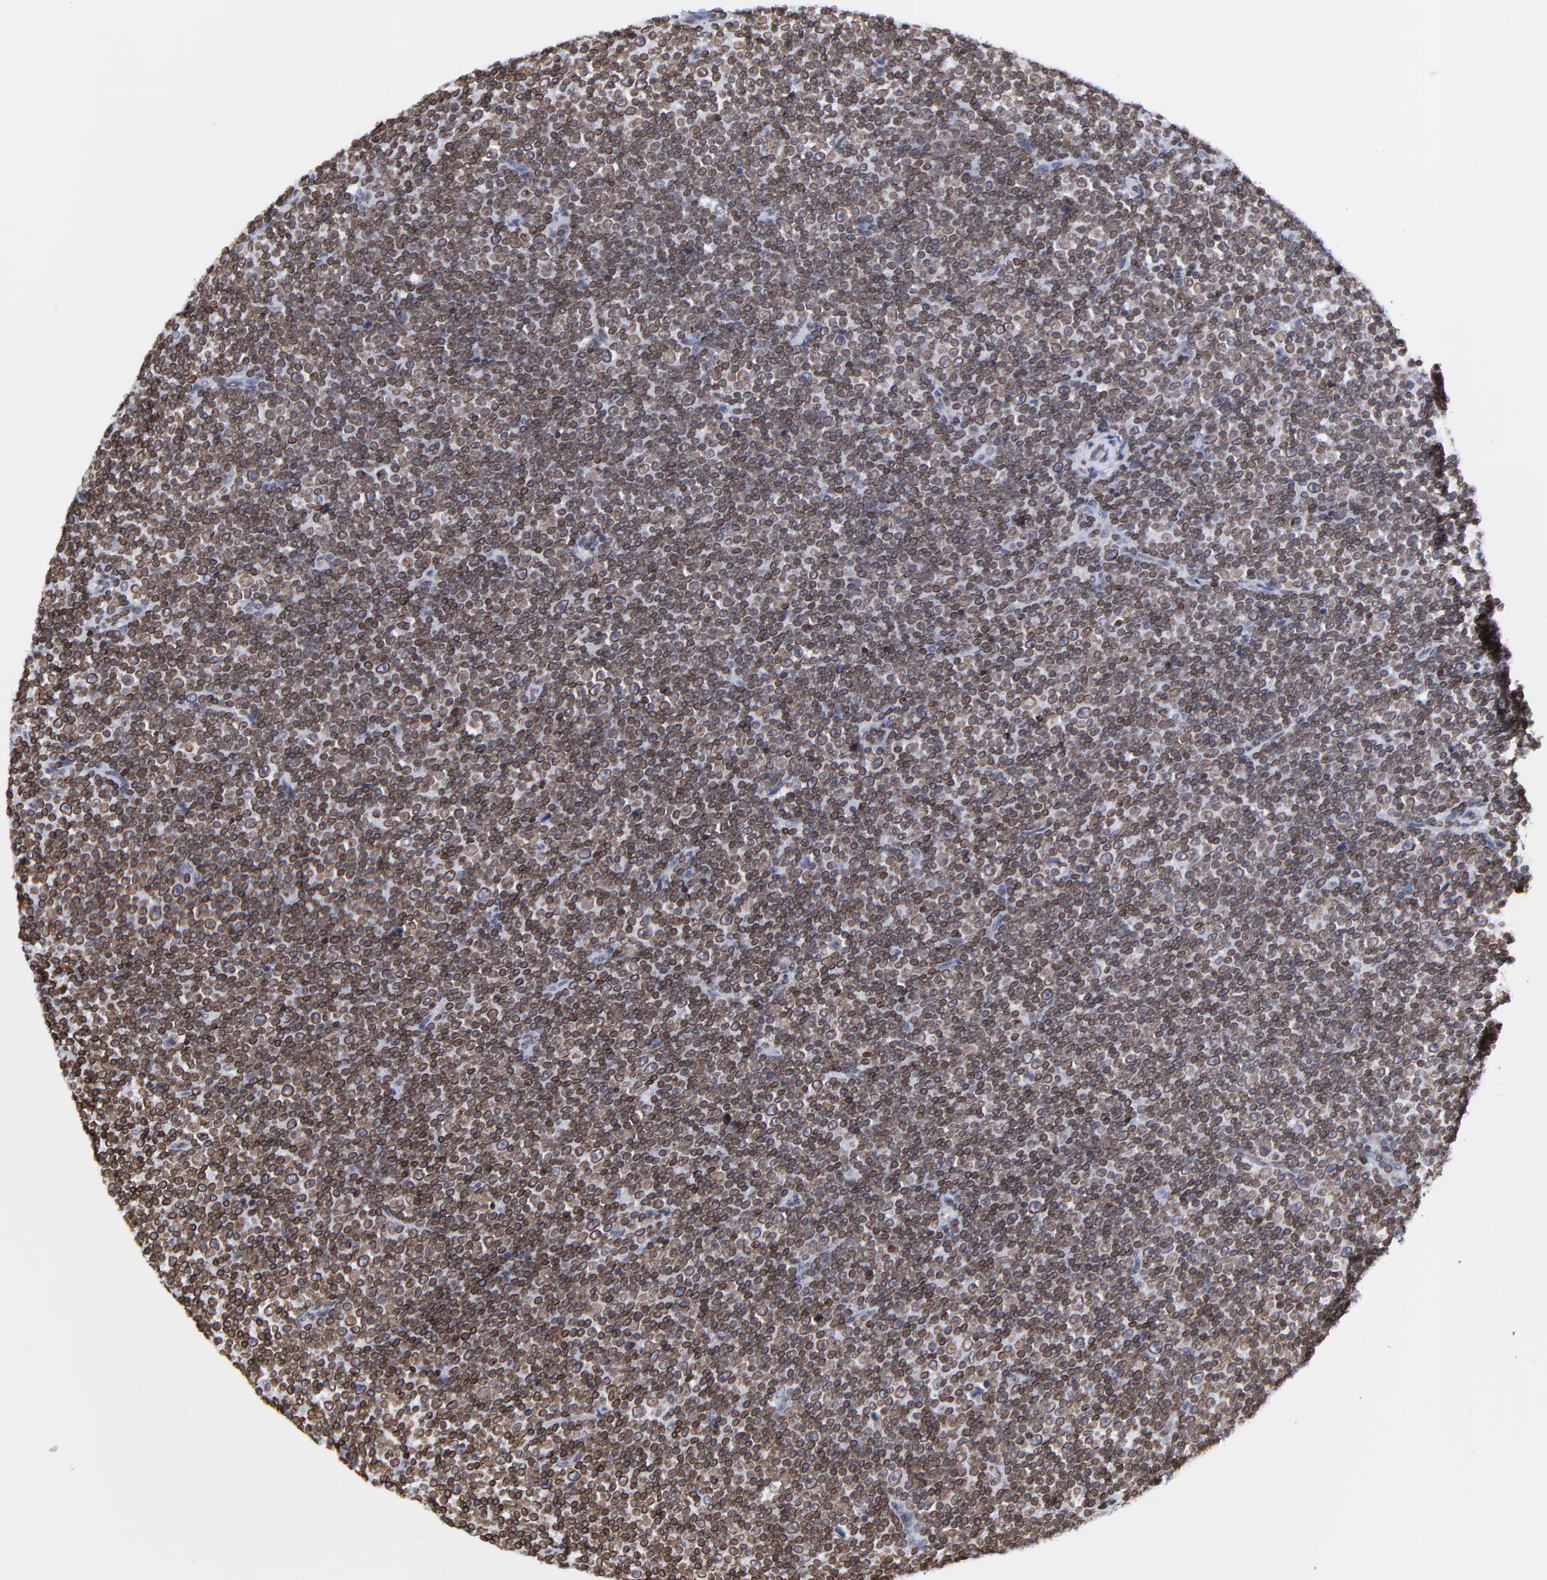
{"staining": {"intensity": "strong", "quantity": ">75%", "location": "cytoplasmic/membranous,nuclear"}, "tissue": "lymphoma", "cell_type": "Tumor cells", "image_type": "cancer", "snomed": [{"axis": "morphology", "description": "Malignant lymphoma, non-Hodgkin's type, Low grade"}, {"axis": "topography", "description": "Lymph node"}], "caption": "Immunohistochemical staining of human lymphoma displays high levels of strong cytoplasmic/membranous and nuclear protein staining in approximately >75% of tumor cells.", "gene": "THAP7", "patient": {"sex": "female", "age": 67}}